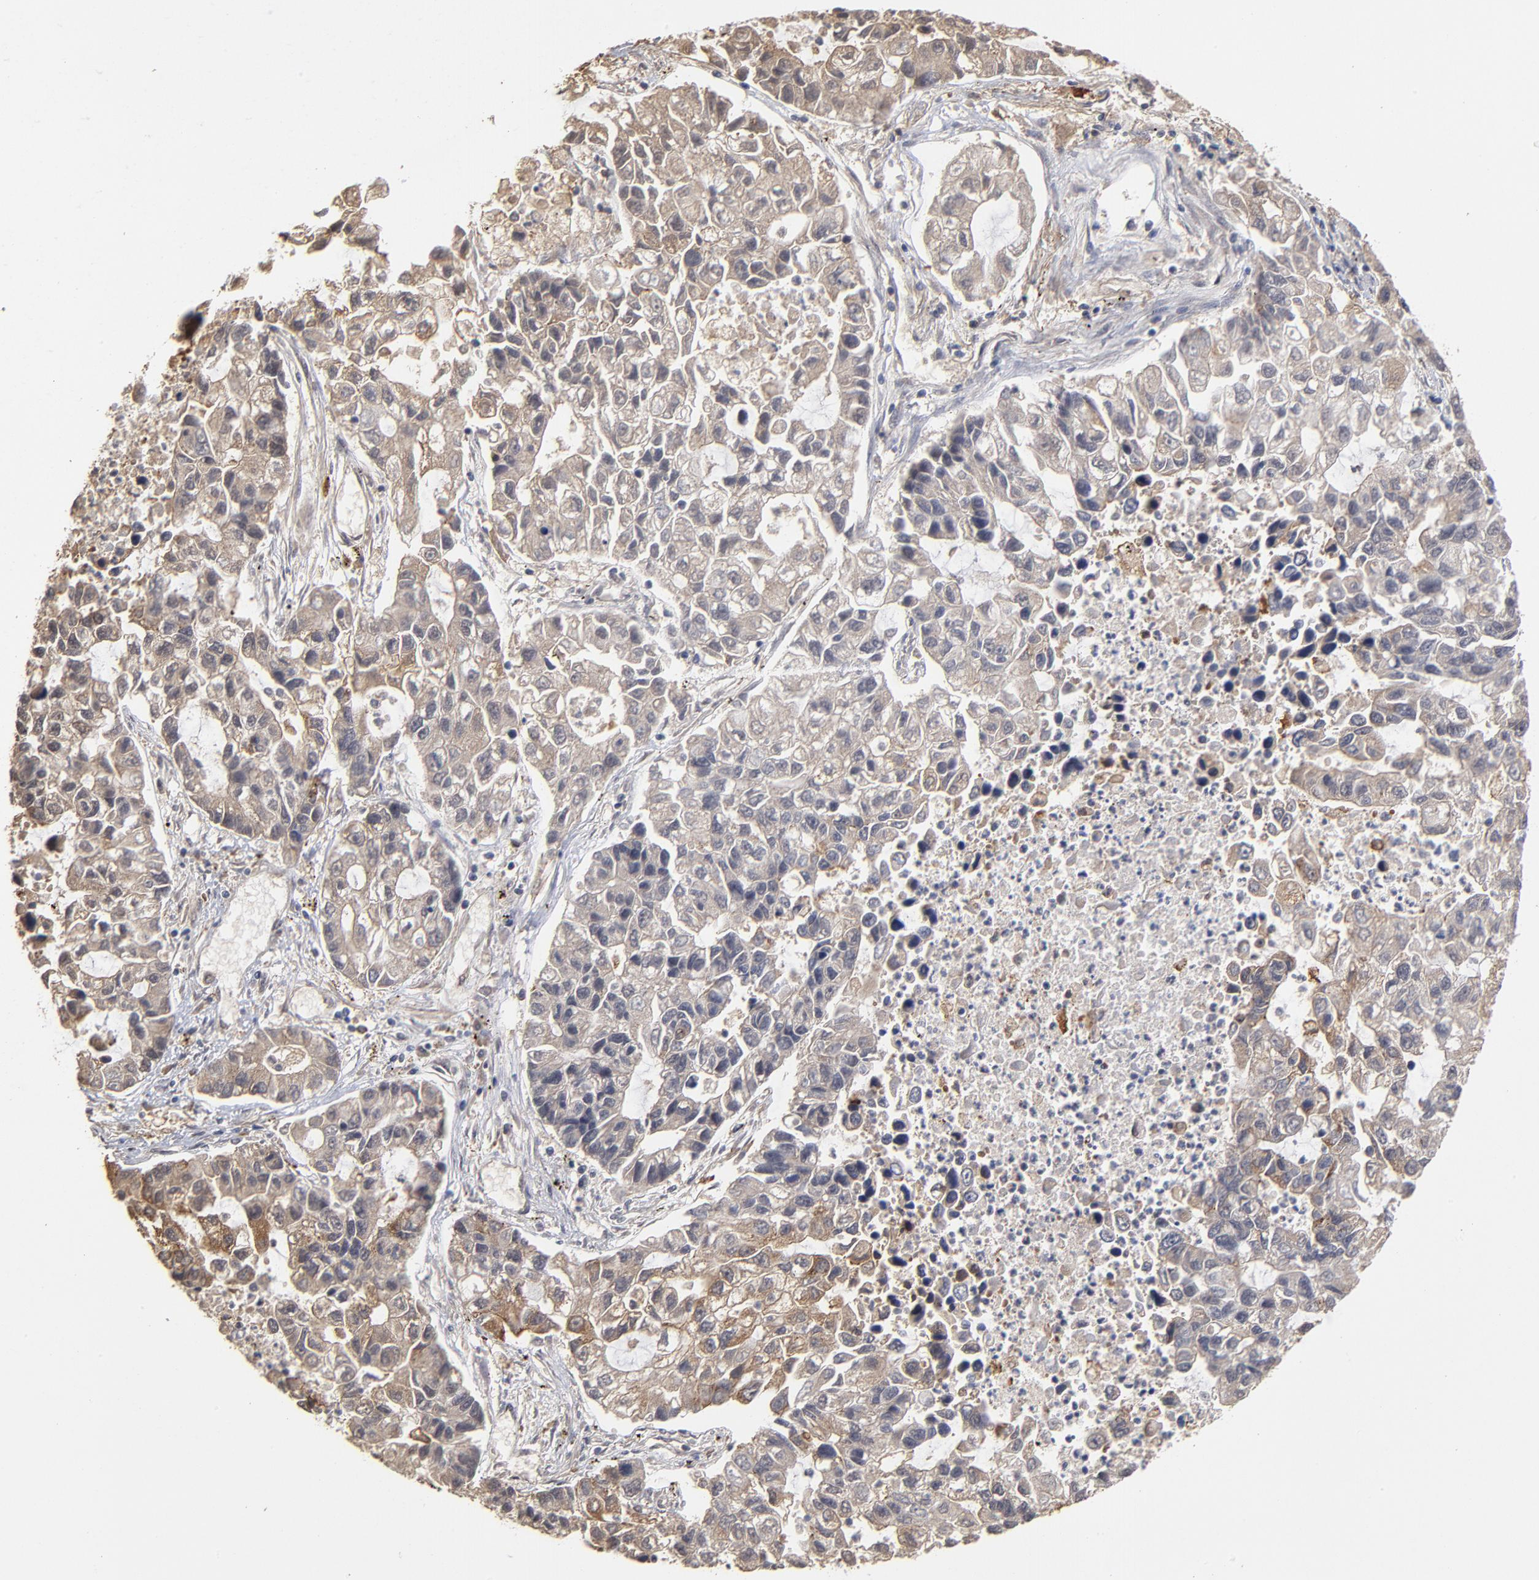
{"staining": {"intensity": "moderate", "quantity": "25%-75%", "location": "cytoplasmic/membranous"}, "tissue": "lung cancer", "cell_type": "Tumor cells", "image_type": "cancer", "snomed": [{"axis": "morphology", "description": "Adenocarcinoma, NOS"}, {"axis": "topography", "description": "Lung"}], "caption": "Immunohistochemical staining of human adenocarcinoma (lung) reveals medium levels of moderate cytoplasmic/membranous expression in about 25%-75% of tumor cells.", "gene": "ASB8", "patient": {"sex": "female", "age": 51}}